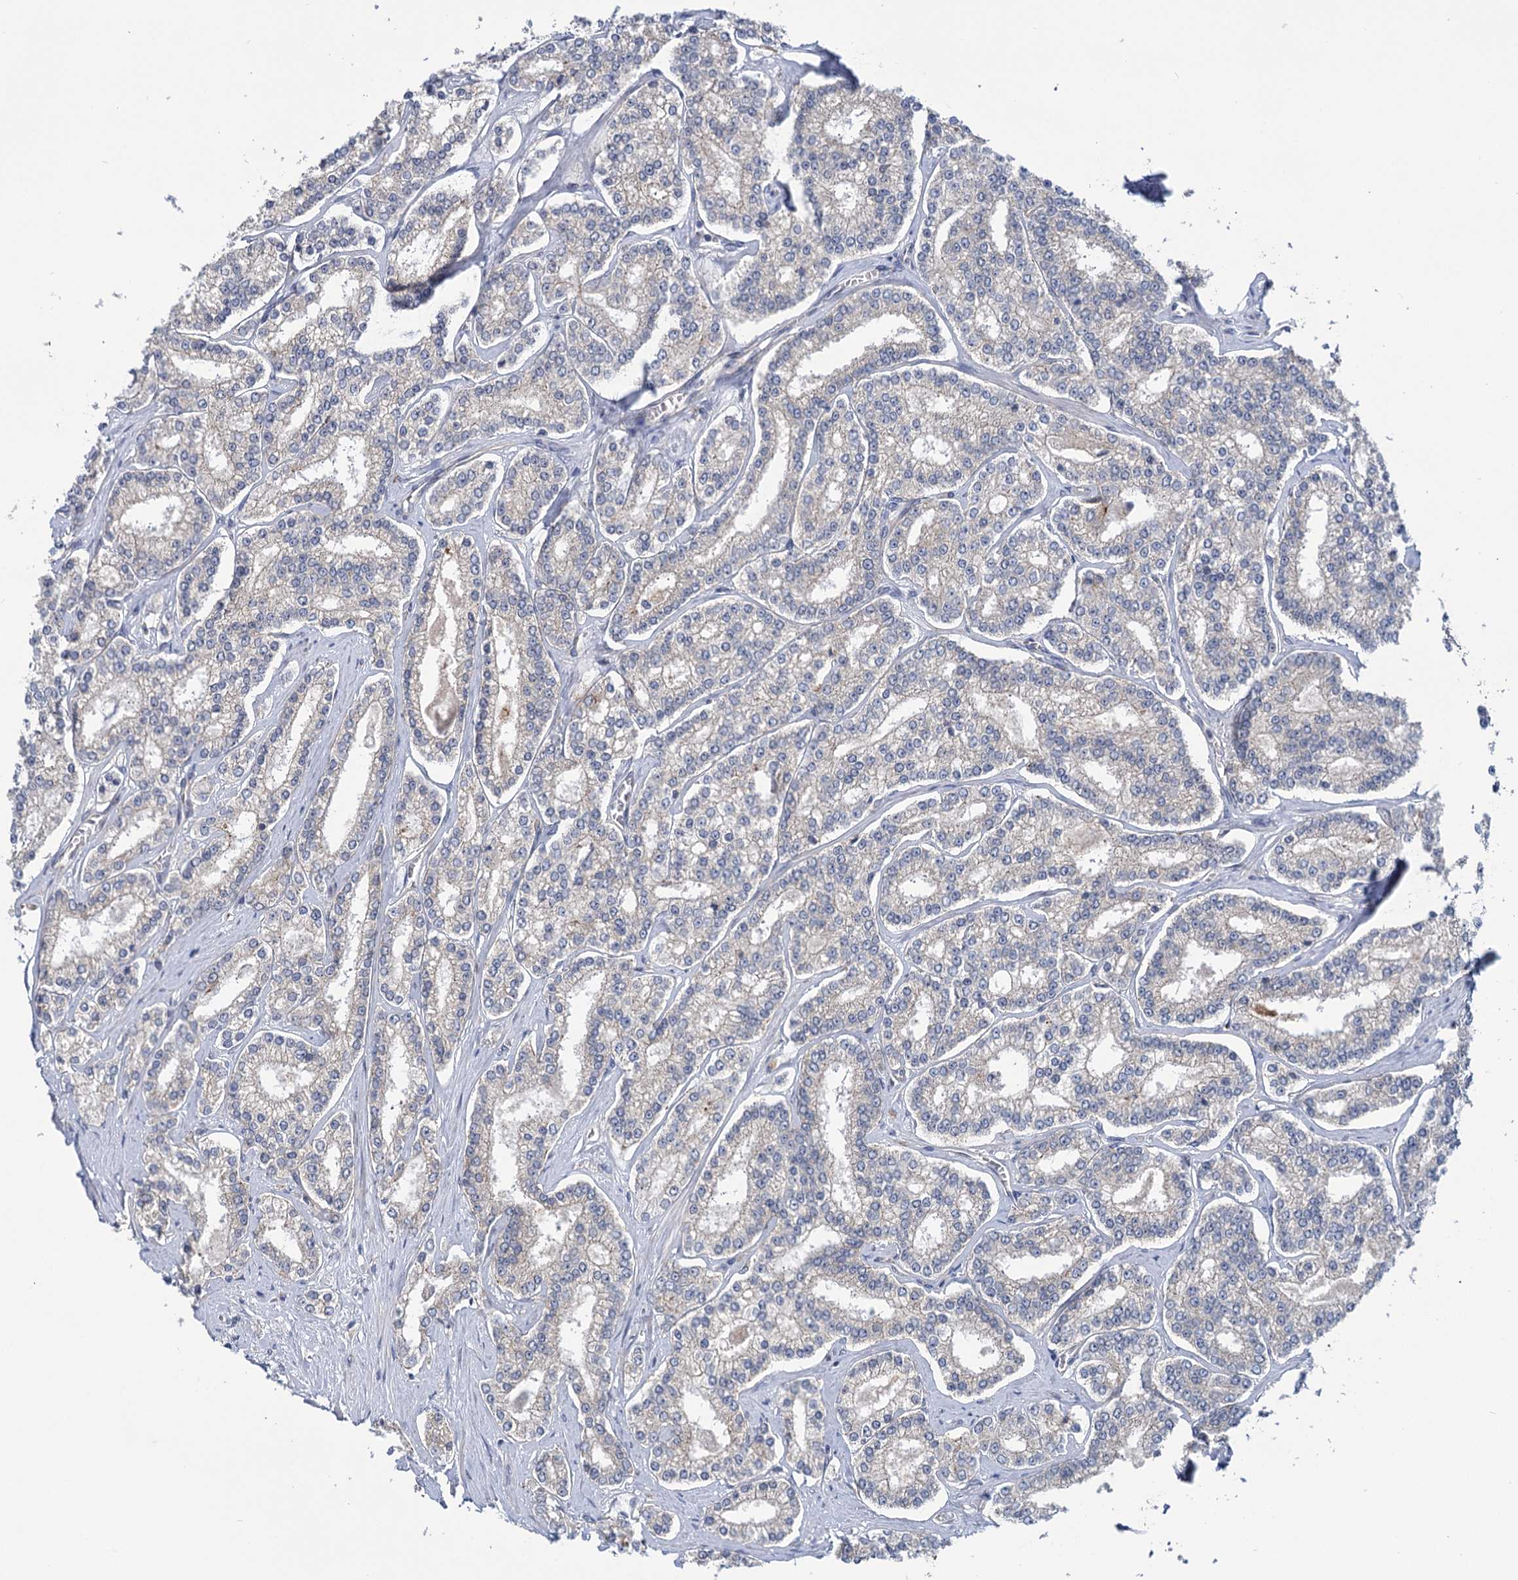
{"staining": {"intensity": "negative", "quantity": "none", "location": "none"}, "tissue": "prostate cancer", "cell_type": "Tumor cells", "image_type": "cancer", "snomed": [{"axis": "morphology", "description": "Normal tissue, NOS"}, {"axis": "morphology", "description": "Adenocarcinoma, High grade"}, {"axis": "topography", "description": "Prostate"}], "caption": "This is a image of IHC staining of prostate high-grade adenocarcinoma, which shows no expression in tumor cells.", "gene": "MBLAC2", "patient": {"sex": "male", "age": 83}}